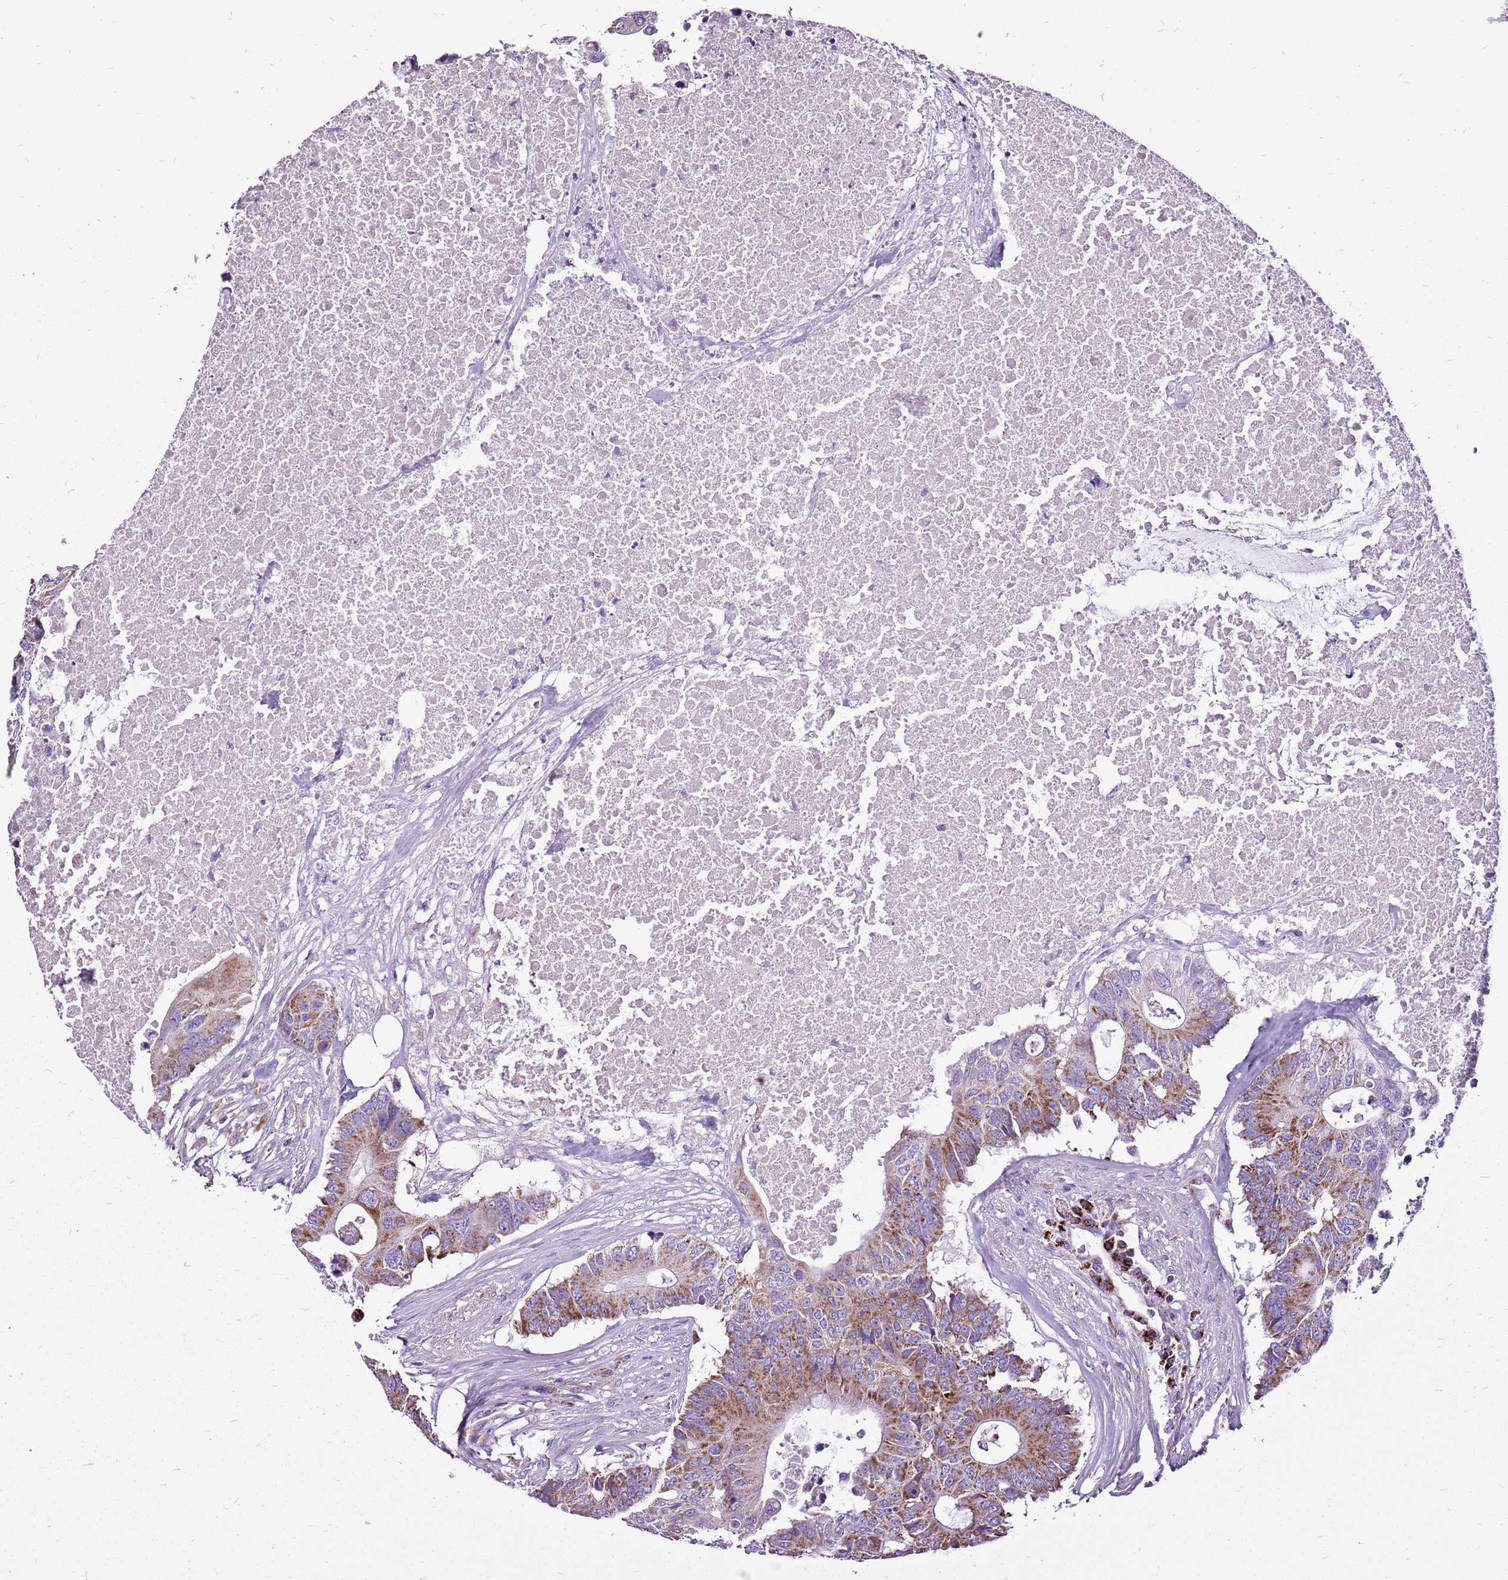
{"staining": {"intensity": "moderate", "quantity": ">75%", "location": "cytoplasmic/membranous"}, "tissue": "colorectal cancer", "cell_type": "Tumor cells", "image_type": "cancer", "snomed": [{"axis": "morphology", "description": "Adenocarcinoma, NOS"}, {"axis": "topography", "description": "Colon"}], "caption": "A micrograph of human colorectal cancer stained for a protein reveals moderate cytoplasmic/membranous brown staining in tumor cells.", "gene": "GCDH", "patient": {"sex": "male", "age": 71}}